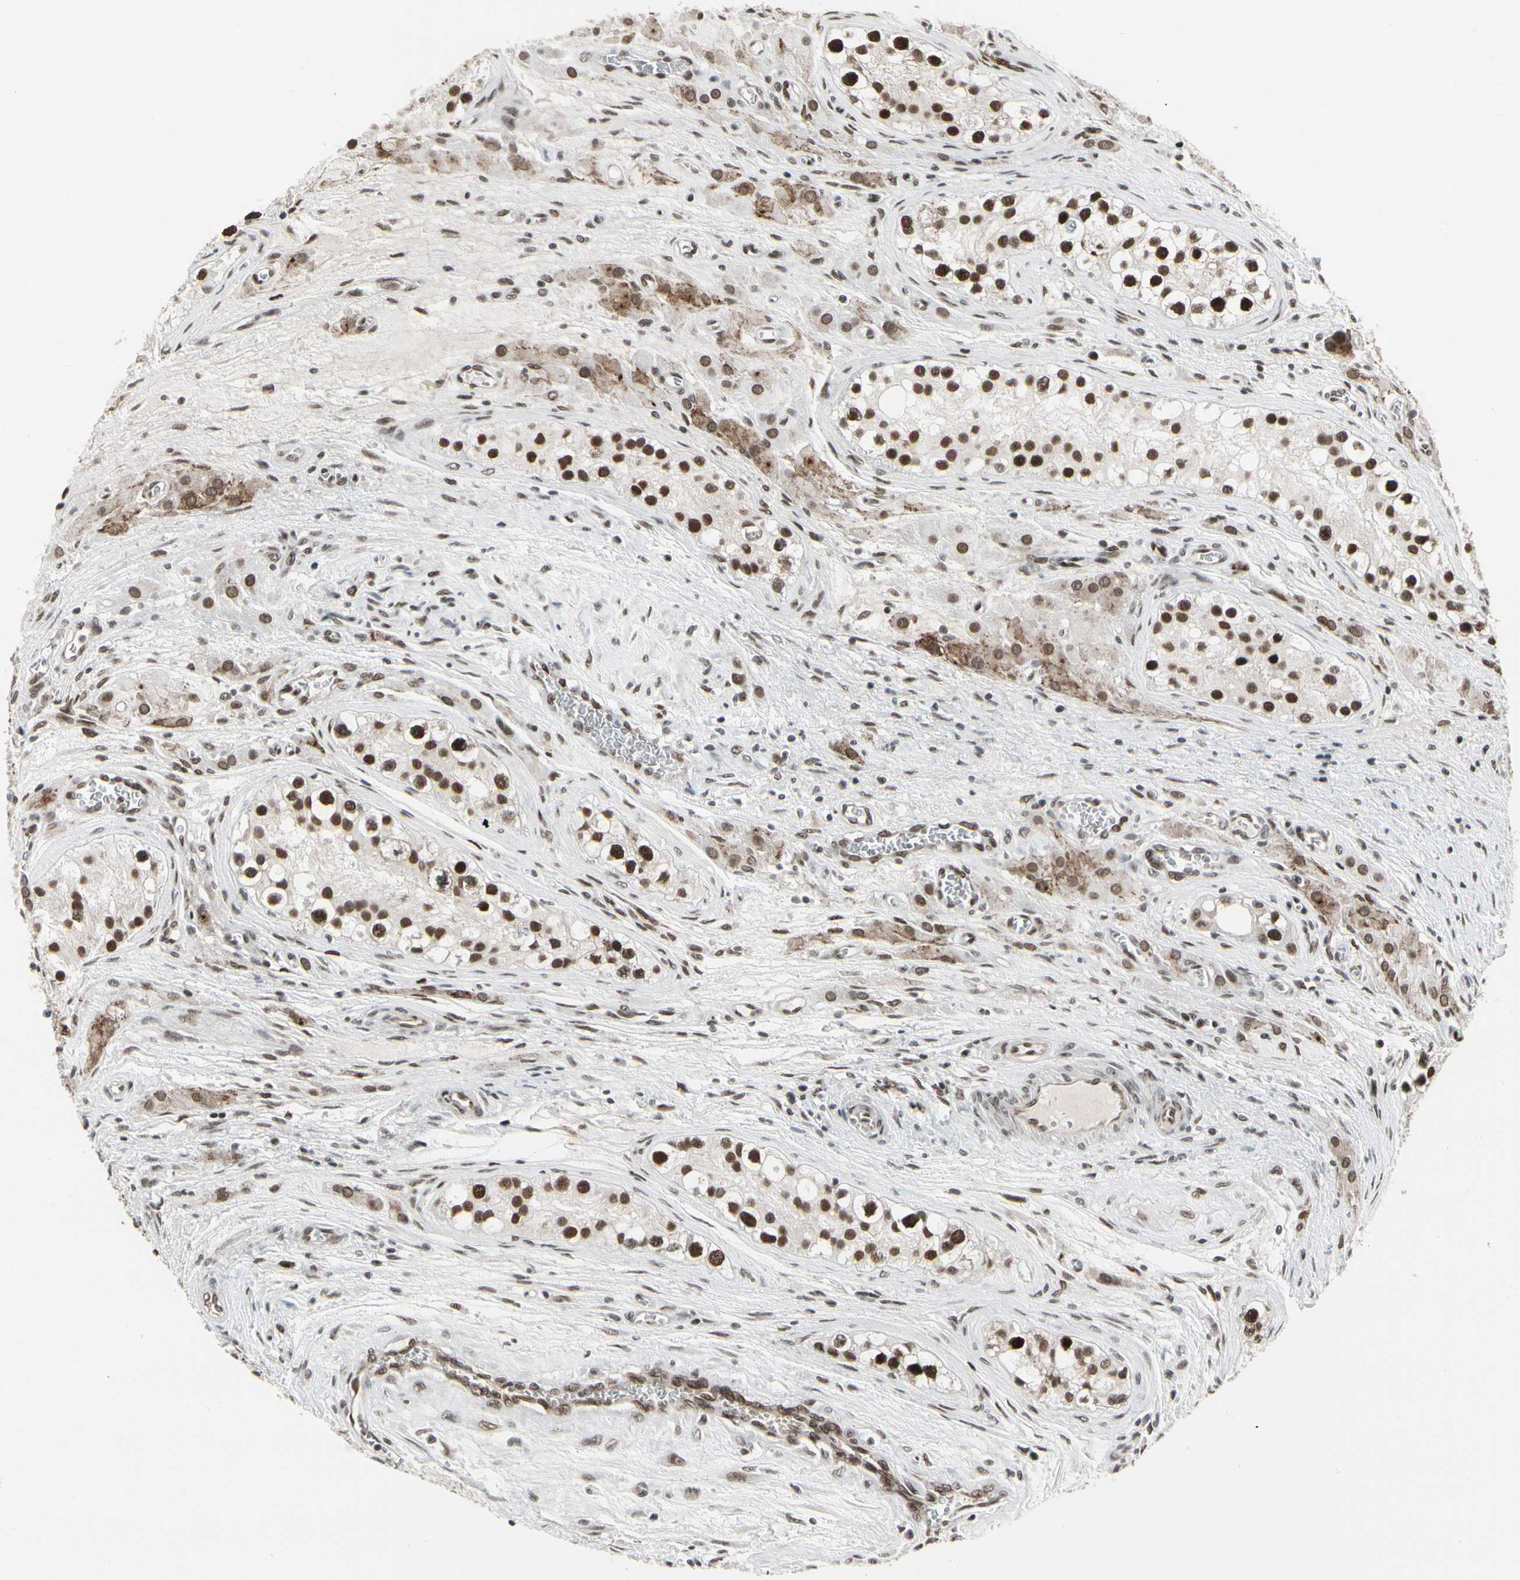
{"staining": {"intensity": "strong", "quantity": ">75%", "location": "nuclear"}, "tissue": "testis cancer", "cell_type": "Tumor cells", "image_type": "cancer", "snomed": [{"axis": "morphology", "description": "Carcinoma, Embryonal, NOS"}, {"axis": "topography", "description": "Testis"}], "caption": "A photomicrograph showing strong nuclear expression in about >75% of tumor cells in testis cancer, as visualized by brown immunohistochemical staining.", "gene": "HMG20A", "patient": {"sex": "male", "age": 28}}